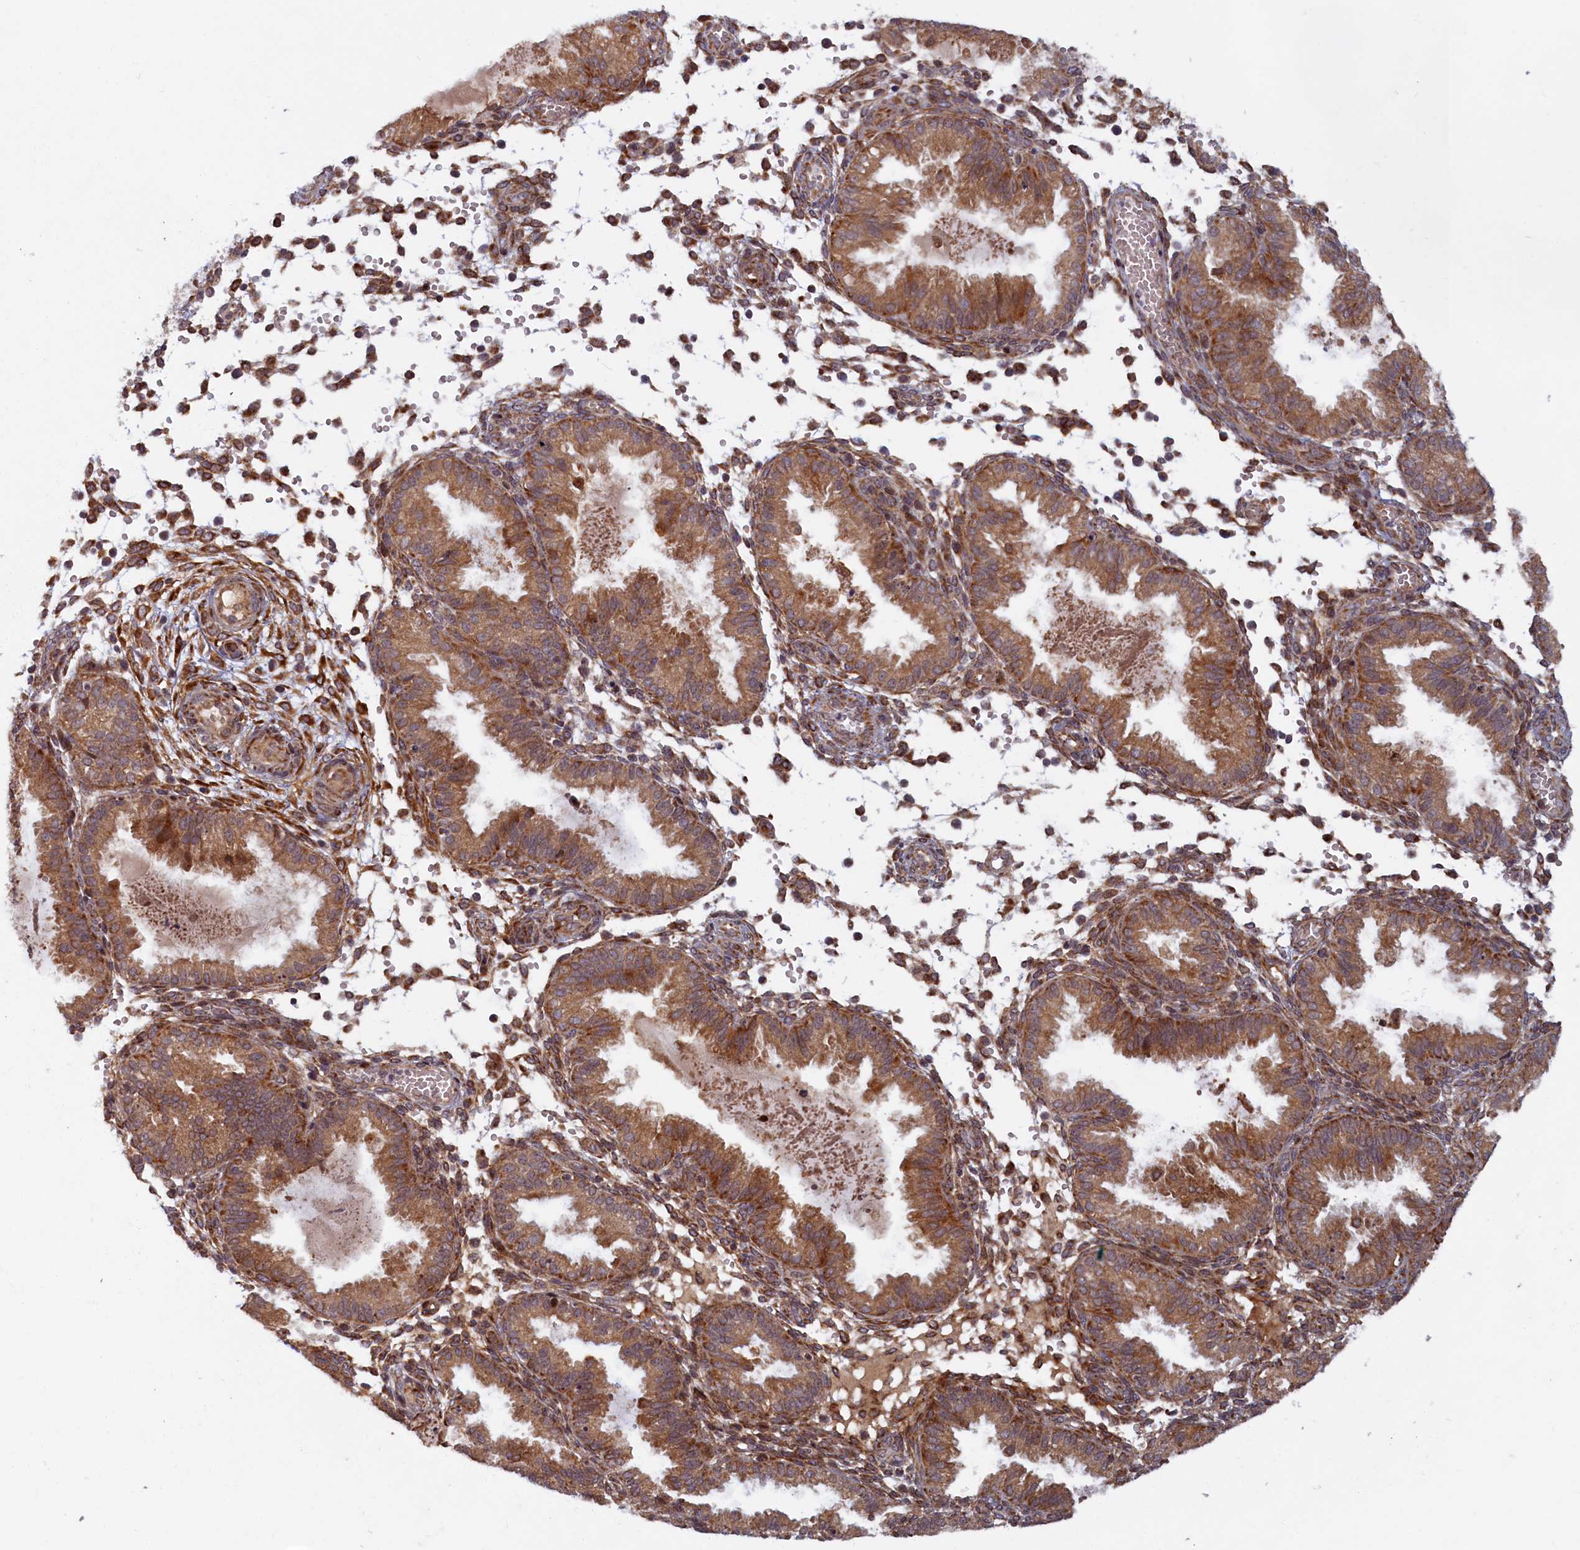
{"staining": {"intensity": "moderate", "quantity": "<25%", "location": "cytoplasmic/membranous"}, "tissue": "endometrium", "cell_type": "Cells in endometrial stroma", "image_type": "normal", "snomed": [{"axis": "morphology", "description": "Normal tissue, NOS"}, {"axis": "topography", "description": "Endometrium"}], "caption": "Protein positivity by IHC exhibits moderate cytoplasmic/membranous expression in about <25% of cells in endometrial stroma in benign endometrium.", "gene": "PLA2G10", "patient": {"sex": "female", "age": 33}}